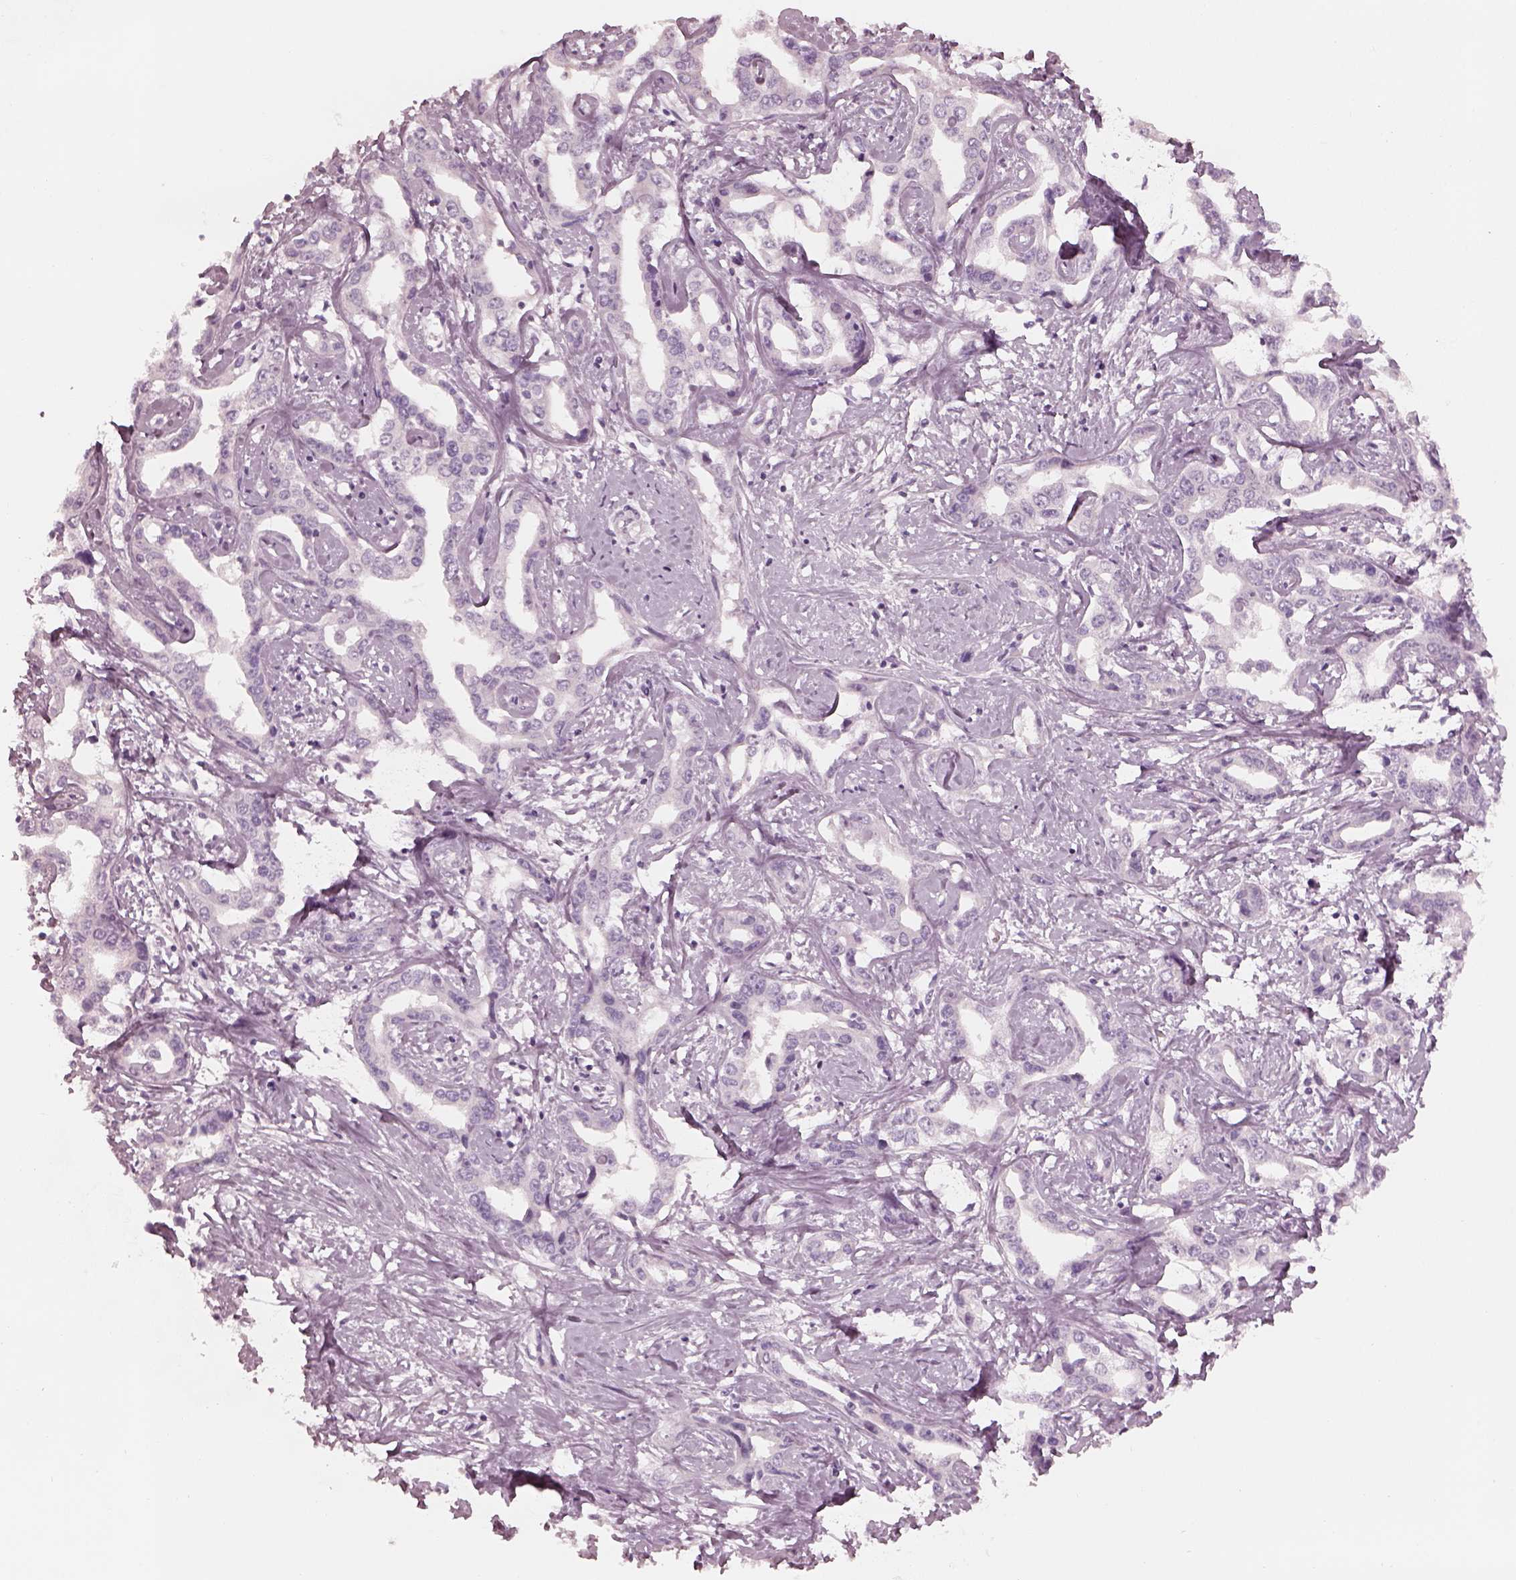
{"staining": {"intensity": "negative", "quantity": "none", "location": "none"}, "tissue": "liver cancer", "cell_type": "Tumor cells", "image_type": "cancer", "snomed": [{"axis": "morphology", "description": "Cholangiocarcinoma"}, {"axis": "topography", "description": "Liver"}], "caption": "Tumor cells show no significant positivity in cholangiocarcinoma (liver).", "gene": "RSPH9", "patient": {"sex": "male", "age": 59}}